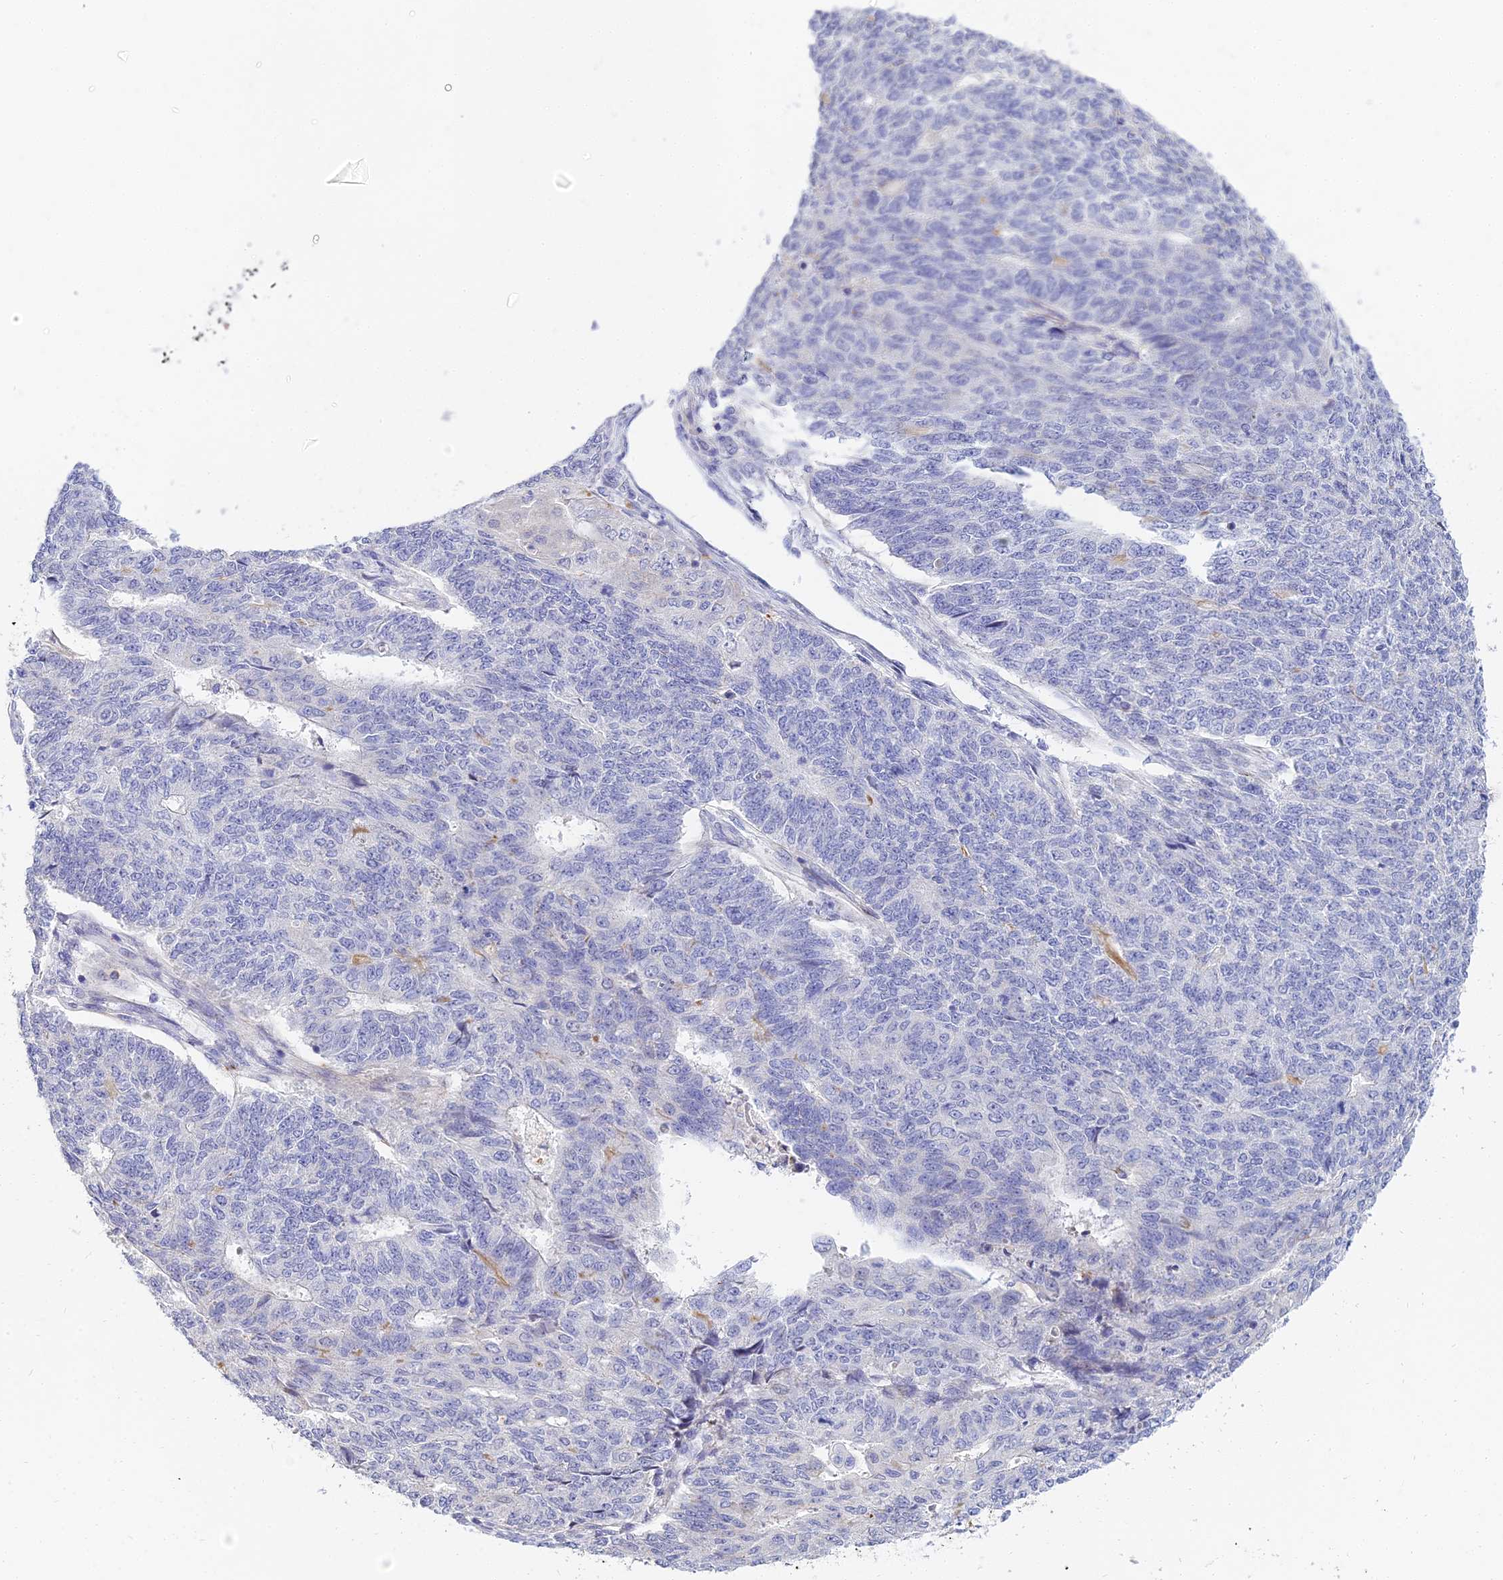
{"staining": {"intensity": "negative", "quantity": "none", "location": "none"}, "tissue": "endometrial cancer", "cell_type": "Tumor cells", "image_type": "cancer", "snomed": [{"axis": "morphology", "description": "Adenocarcinoma, NOS"}, {"axis": "topography", "description": "Endometrium"}], "caption": "An IHC micrograph of endometrial adenocarcinoma is shown. There is no staining in tumor cells of endometrial adenocarcinoma.", "gene": "VWC2L", "patient": {"sex": "female", "age": 32}}